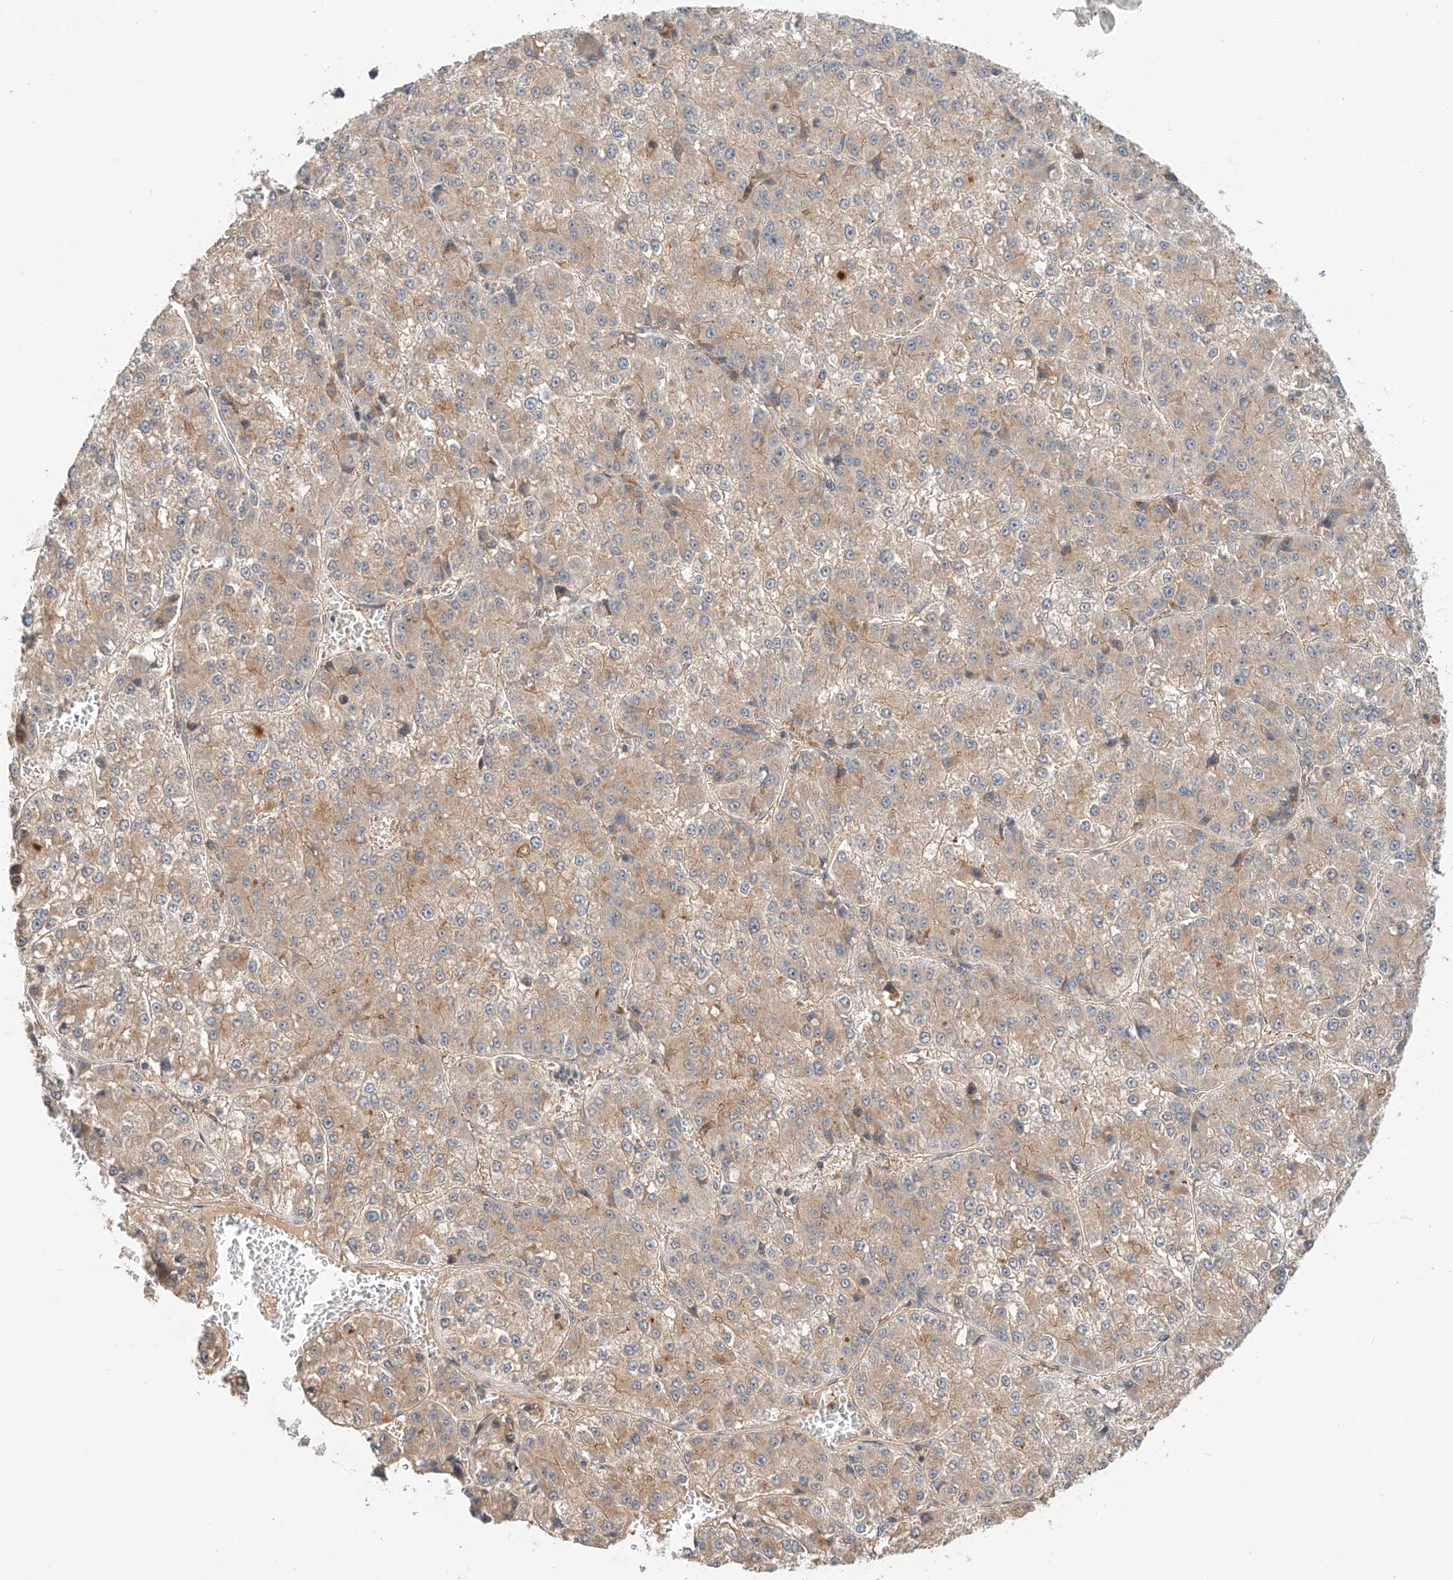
{"staining": {"intensity": "weak", "quantity": ">75%", "location": "cytoplasmic/membranous"}, "tissue": "liver cancer", "cell_type": "Tumor cells", "image_type": "cancer", "snomed": [{"axis": "morphology", "description": "Carcinoma, Hepatocellular, NOS"}, {"axis": "topography", "description": "Liver"}], "caption": "Immunohistochemistry of human liver cancer (hepatocellular carcinoma) demonstrates low levels of weak cytoplasmic/membranous positivity in approximately >75% of tumor cells.", "gene": "XPNPEP1", "patient": {"sex": "female", "age": 73}}